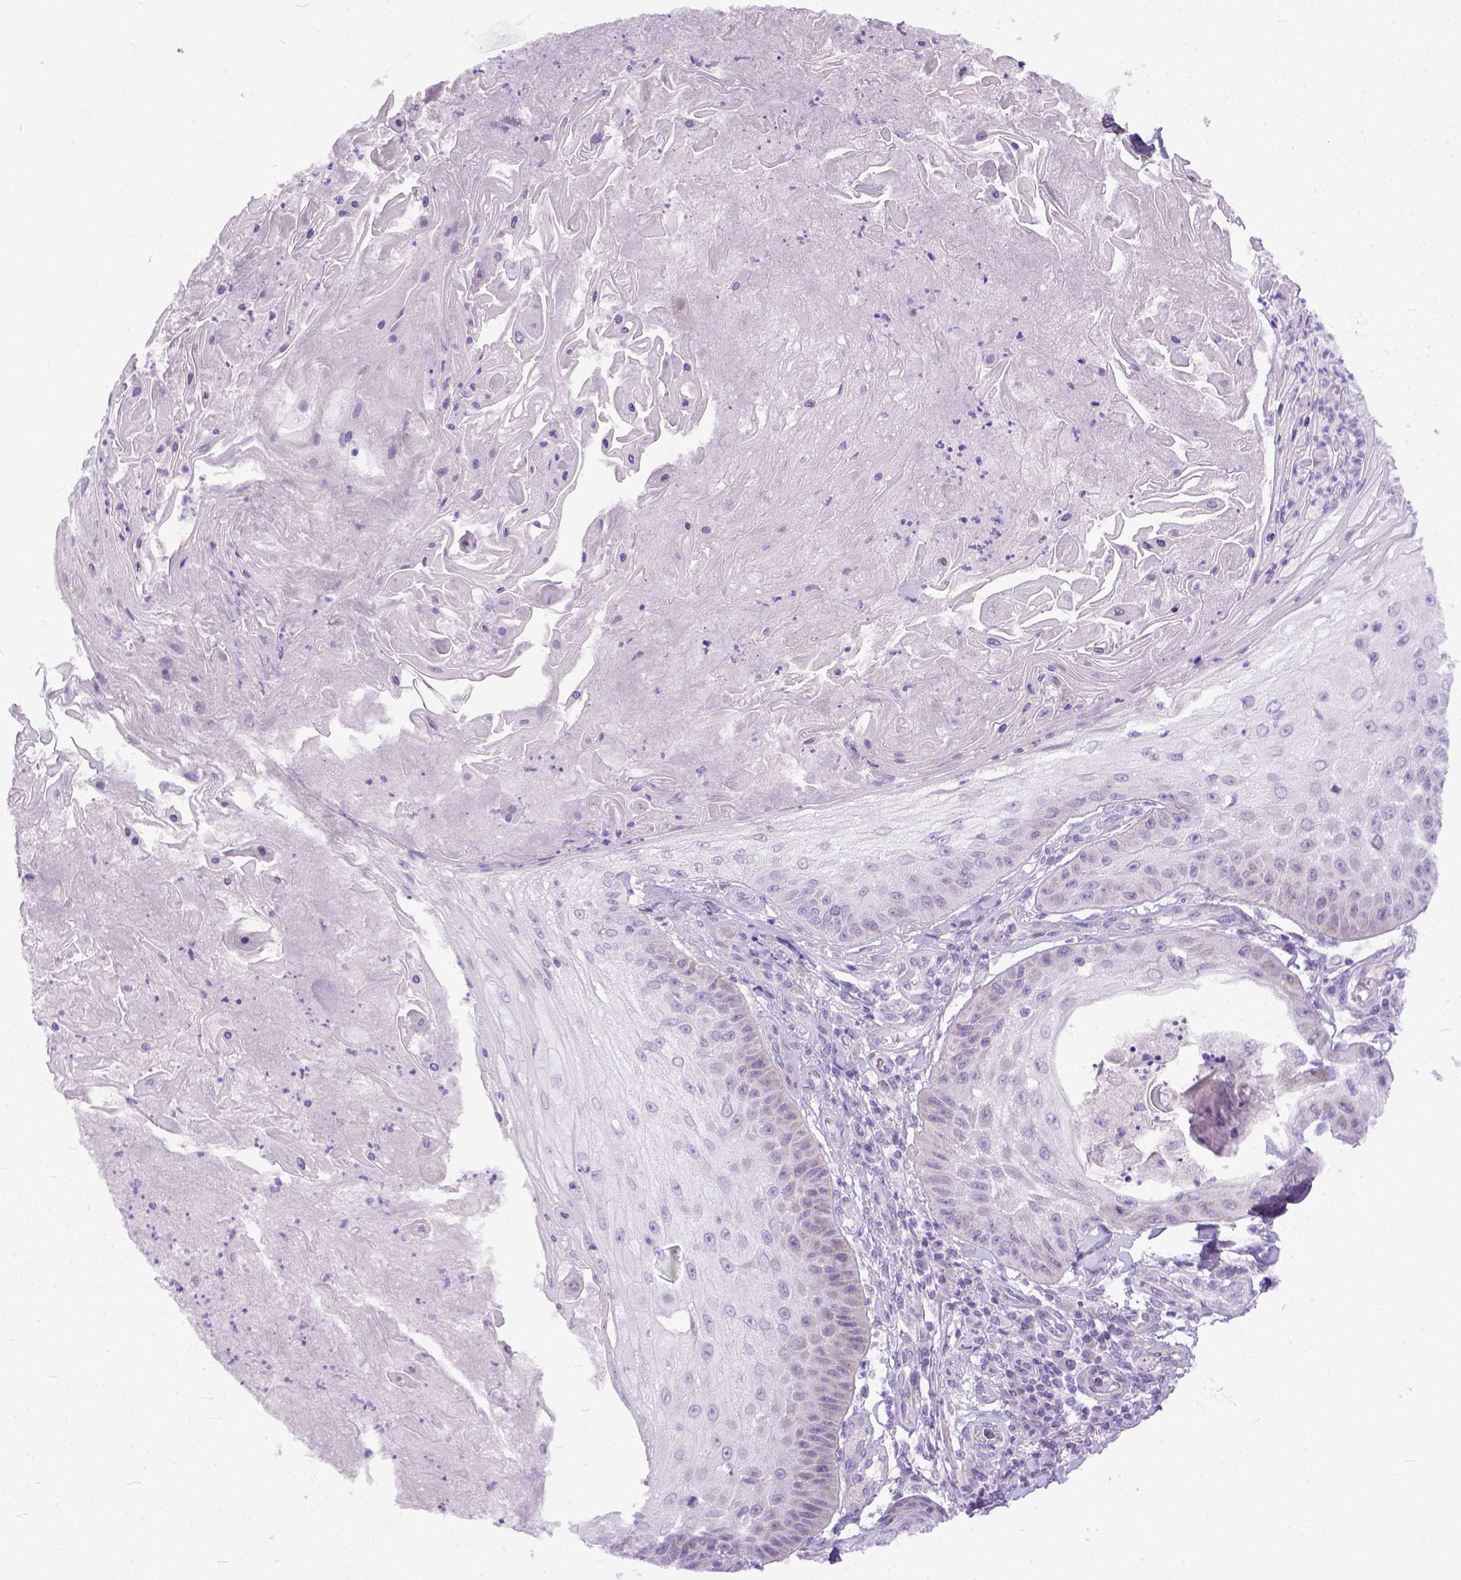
{"staining": {"intensity": "negative", "quantity": "none", "location": "none"}, "tissue": "skin cancer", "cell_type": "Tumor cells", "image_type": "cancer", "snomed": [{"axis": "morphology", "description": "Squamous cell carcinoma, NOS"}, {"axis": "topography", "description": "Skin"}], "caption": "Tumor cells show no significant protein staining in skin squamous cell carcinoma.", "gene": "PLK5", "patient": {"sex": "male", "age": 70}}